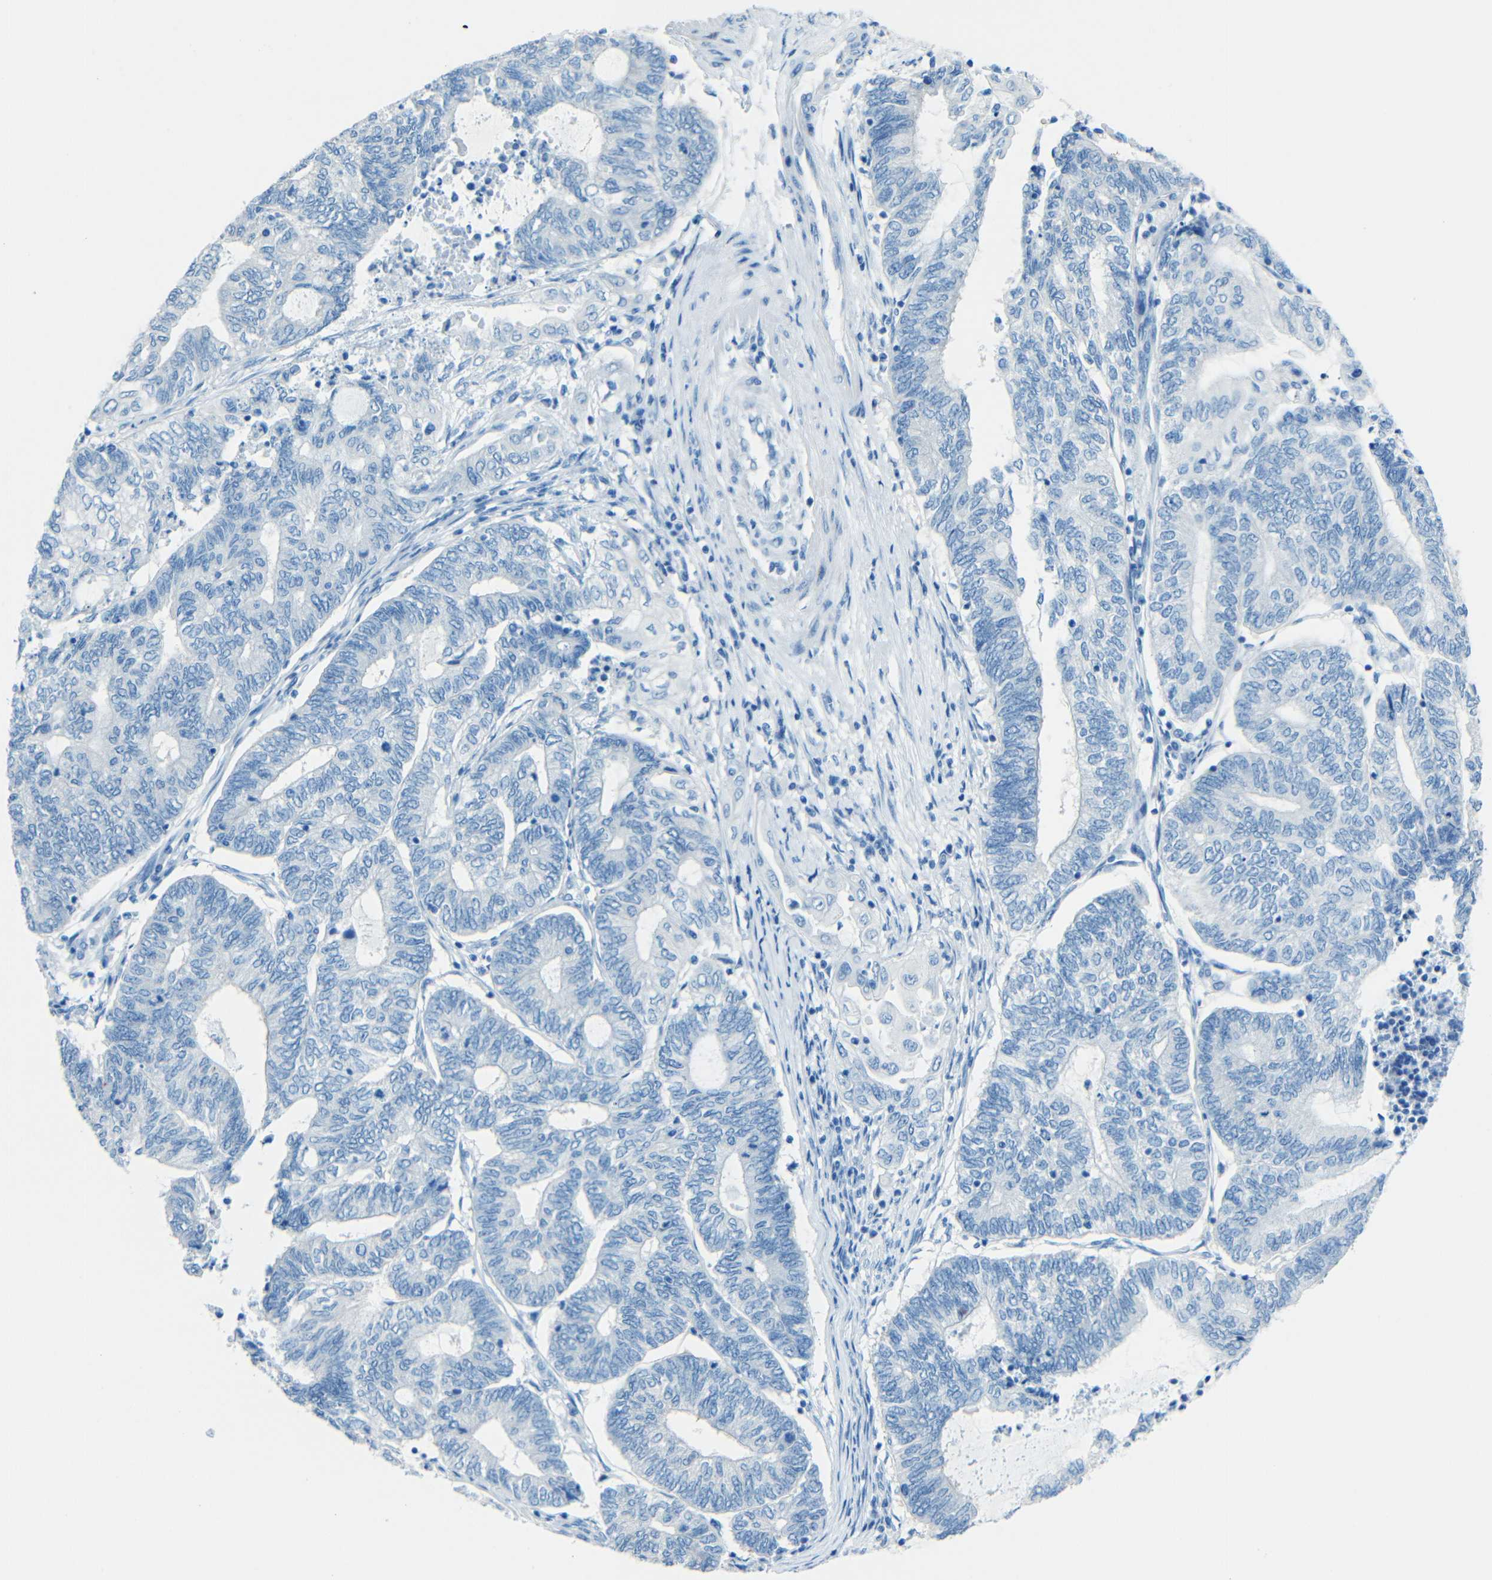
{"staining": {"intensity": "negative", "quantity": "none", "location": "none"}, "tissue": "endometrial cancer", "cell_type": "Tumor cells", "image_type": "cancer", "snomed": [{"axis": "morphology", "description": "Adenocarcinoma, NOS"}, {"axis": "topography", "description": "Uterus"}, {"axis": "topography", "description": "Endometrium"}], "caption": "Immunohistochemistry image of endometrial adenocarcinoma stained for a protein (brown), which displays no expression in tumor cells.", "gene": "TUBB4B", "patient": {"sex": "female", "age": 70}}